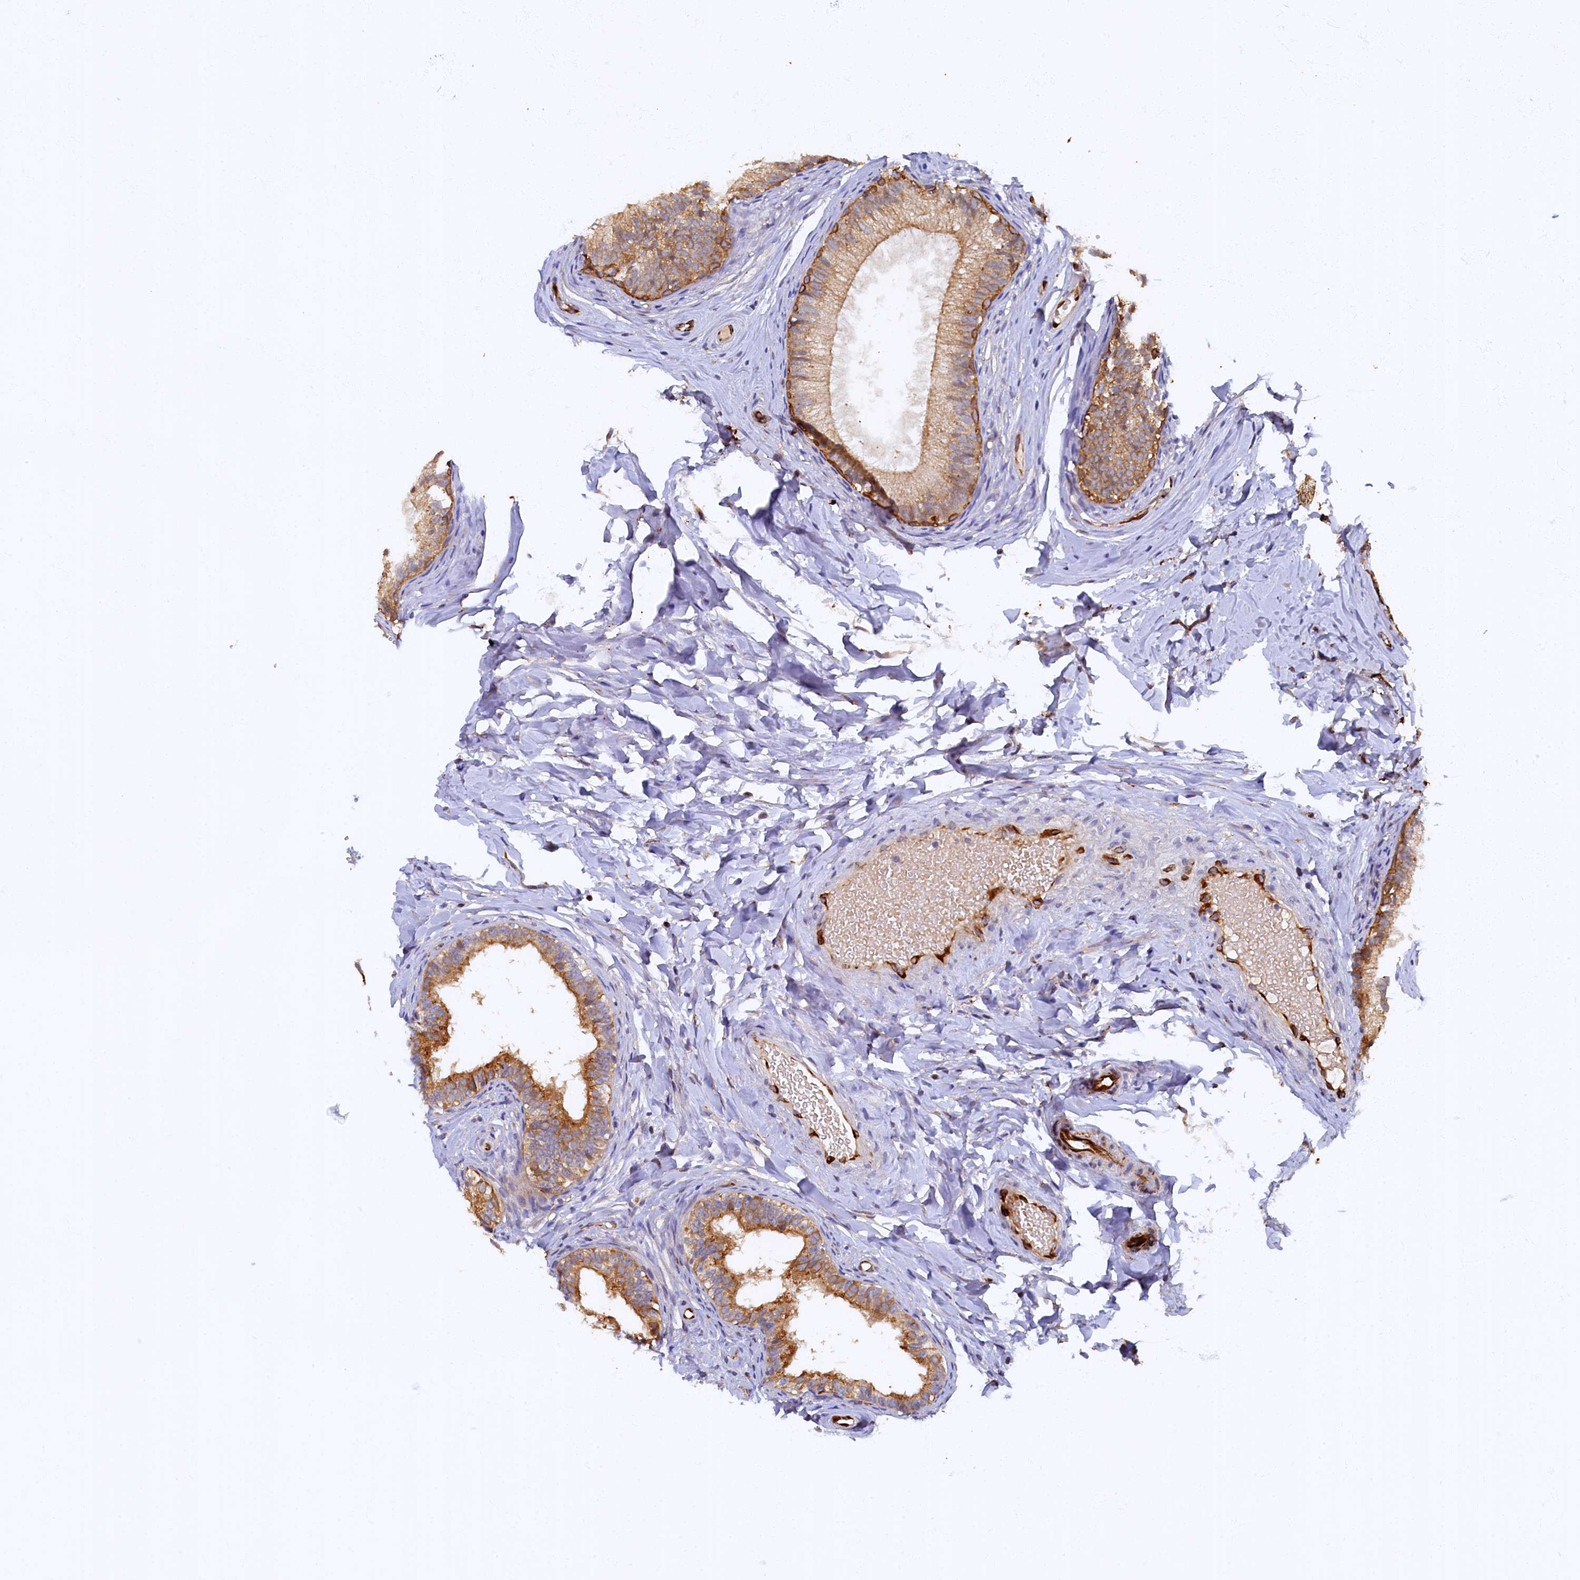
{"staining": {"intensity": "strong", "quantity": "25%-75%", "location": "cytoplasmic/membranous"}, "tissue": "epididymis", "cell_type": "Glandular cells", "image_type": "normal", "snomed": [{"axis": "morphology", "description": "Normal tissue, NOS"}, {"axis": "topography", "description": "Epididymis"}], "caption": "Immunohistochemical staining of normal epididymis exhibits 25%-75% levels of strong cytoplasmic/membranous protein positivity in approximately 25%-75% of glandular cells.", "gene": "ARL11", "patient": {"sex": "male", "age": 34}}